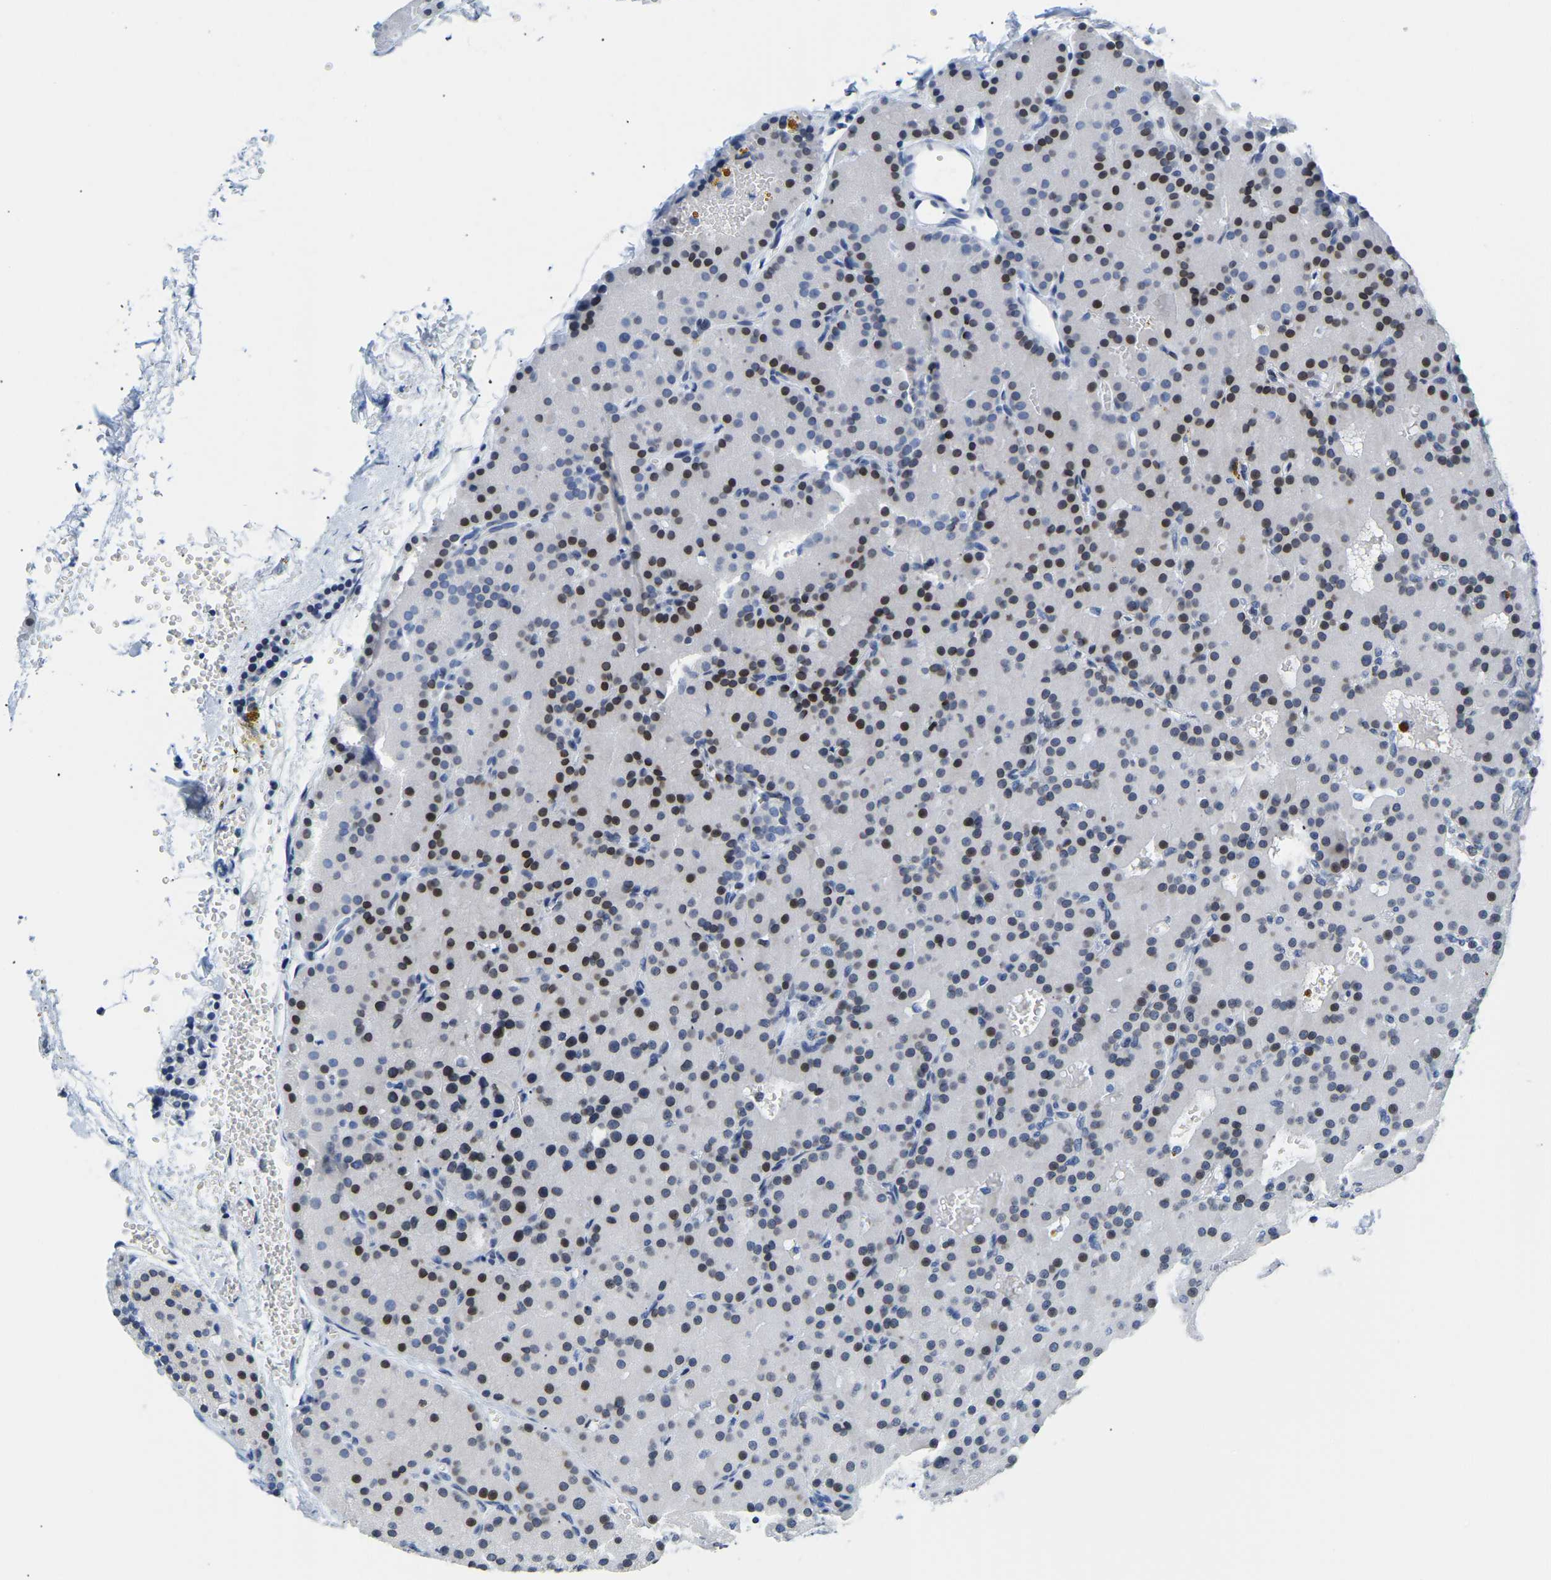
{"staining": {"intensity": "moderate", "quantity": "<25%", "location": "nuclear"}, "tissue": "parathyroid gland", "cell_type": "Glandular cells", "image_type": "normal", "snomed": [{"axis": "morphology", "description": "Normal tissue, NOS"}, {"axis": "morphology", "description": "Adenoma, NOS"}, {"axis": "topography", "description": "Parathyroid gland"}], "caption": "Brown immunohistochemical staining in benign parathyroid gland displays moderate nuclear staining in about <25% of glandular cells. The staining was performed using DAB (3,3'-diaminobenzidine), with brown indicating positive protein expression. Nuclei are stained blue with hematoxylin.", "gene": "UPK3A", "patient": {"sex": "male", "age": 75}}